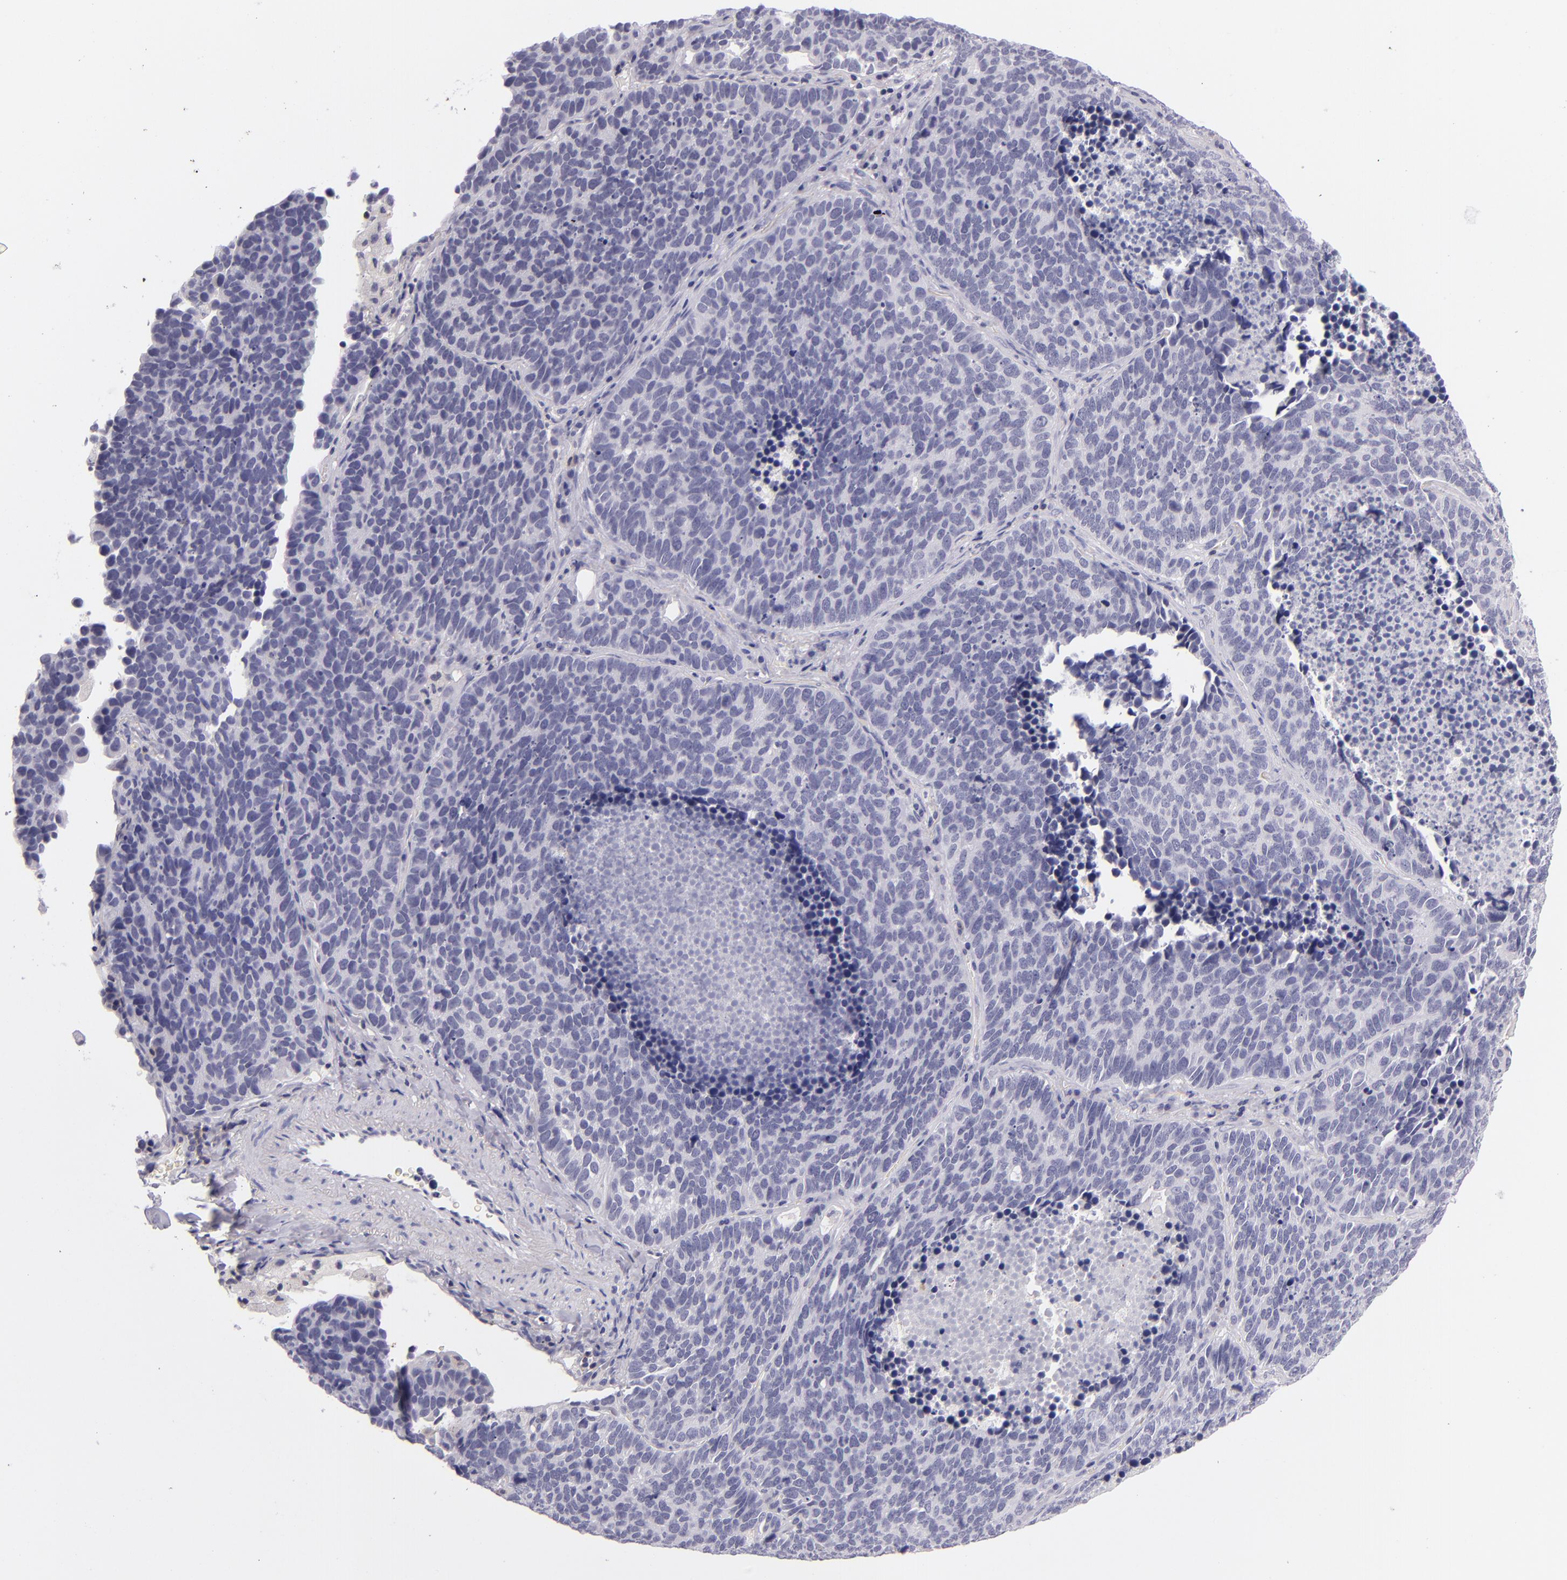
{"staining": {"intensity": "negative", "quantity": "none", "location": "none"}, "tissue": "lung cancer", "cell_type": "Tumor cells", "image_type": "cancer", "snomed": [{"axis": "morphology", "description": "Neoplasm, malignant, NOS"}, {"axis": "topography", "description": "Lung"}], "caption": "This is an immunohistochemistry micrograph of lung cancer. There is no staining in tumor cells.", "gene": "CD48", "patient": {"sex": "female", "age": 75}}